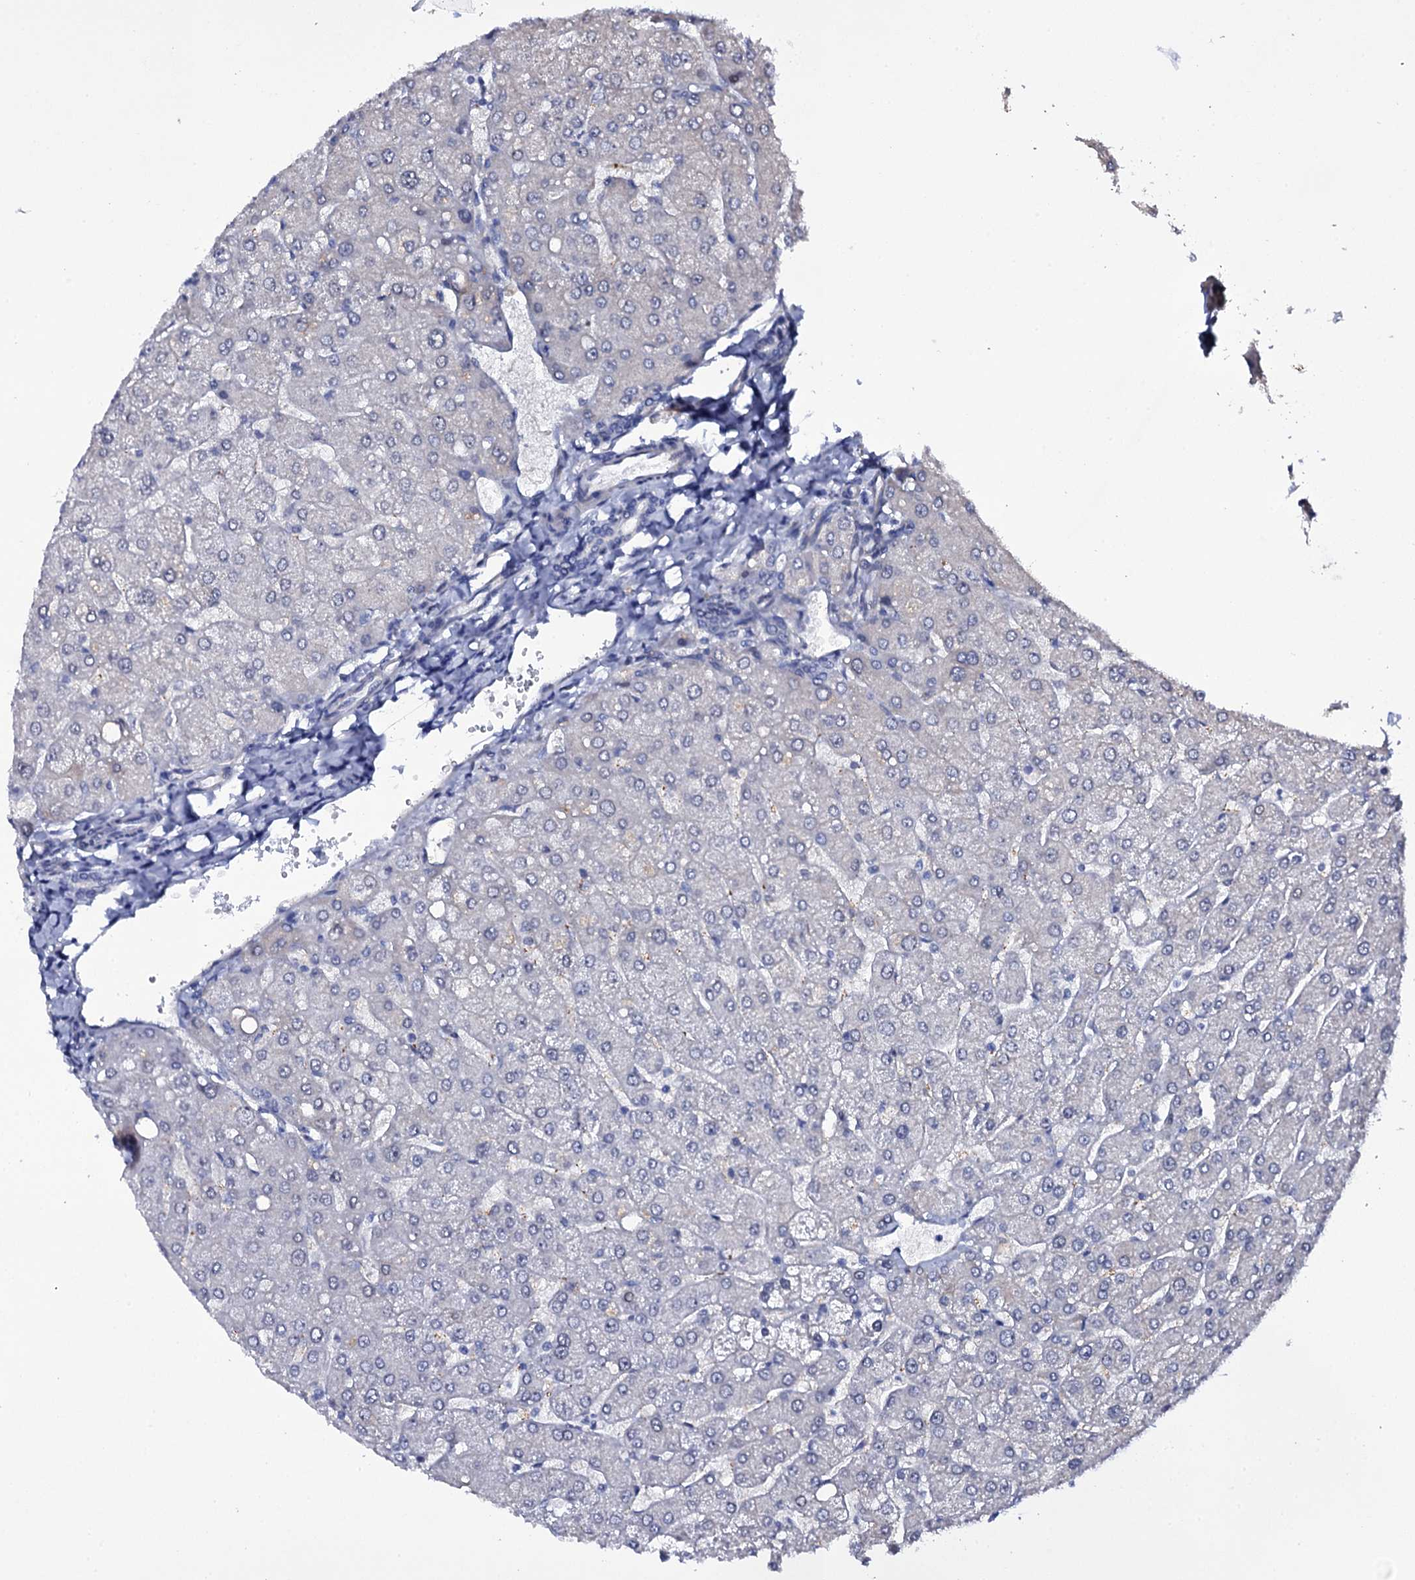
{"staining": {"intensity": "negative", "quantity": "none", "location": "none"}, "tissue": "liver", "cell_type": "Cholangiocytes", "image_type": "normal", "snomed": [{"axis": "morphology", "description": "Normal tissue, NOS"}, {"axis": "topography", "description": "Liver"}], "caption": "High magnification brightfield microscopy of unremarkable liver stained with DAB (brown) and counterstained with hematoxylin (blue): cholangiocytes show no significant staining.", "gene": "GAREM1", "patient": {"sex": "male", "age": 55}}